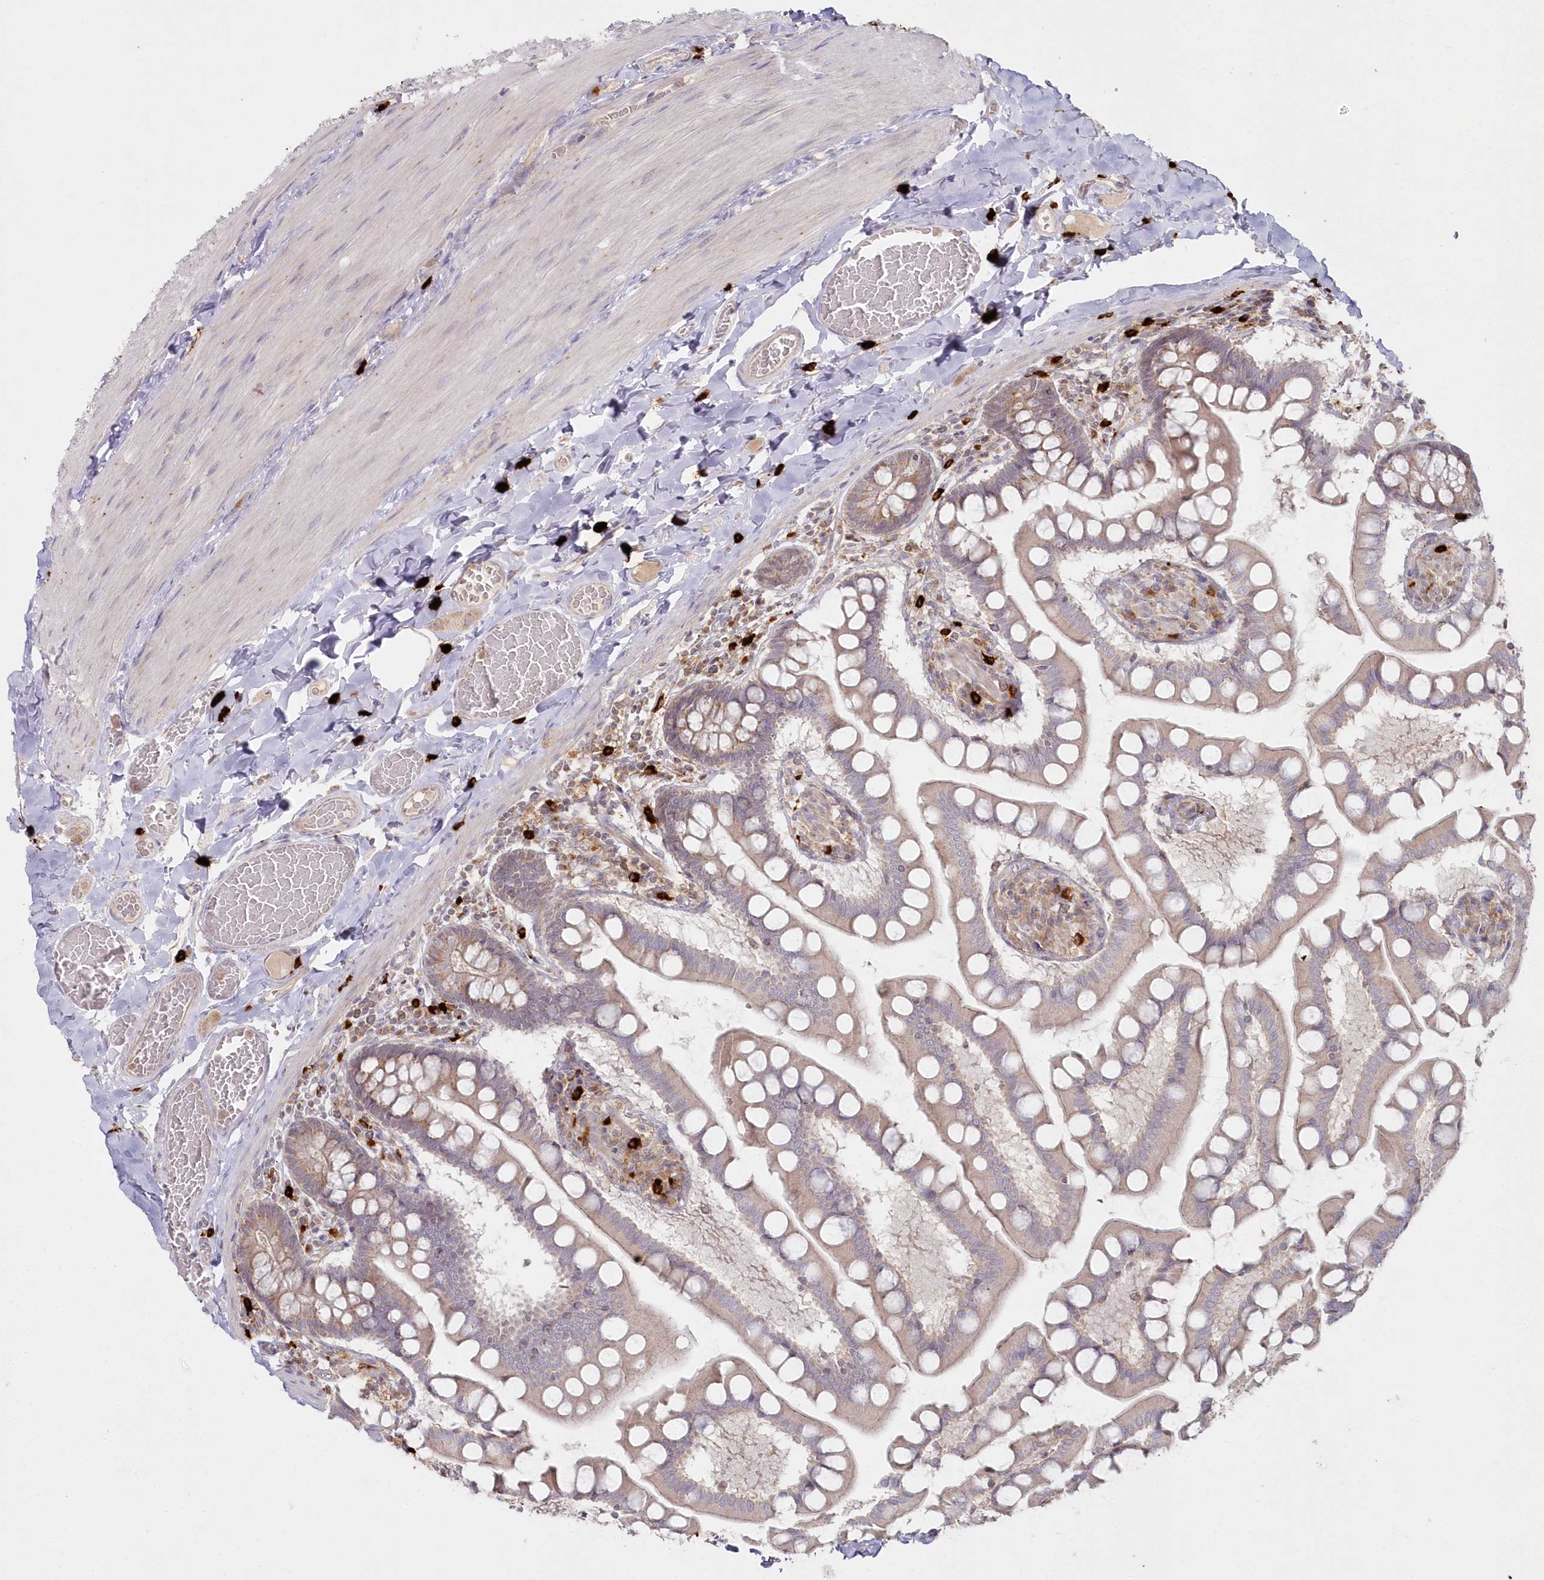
{"staining": {"intensity": "moderate", "quantity": "25%-75%", "location": "cytoplasmic/membranous"}, "tissue": "small intestine", "cell_type": "Glandular cells", "image_type": "normal", "snomed": [{"axis": "morphology", "description": "Normal tissue, NOS"}, {"axis": "topography", "description": "Small intestine"}], "caption": "Glandular cells exhibit medium levels of moderate cytoplasmic/membranous positivity in approximately 25%-75% of cells in benign small intestine.", "gene": "ARSB", "patient": {"sex": "male", "age": 41}}